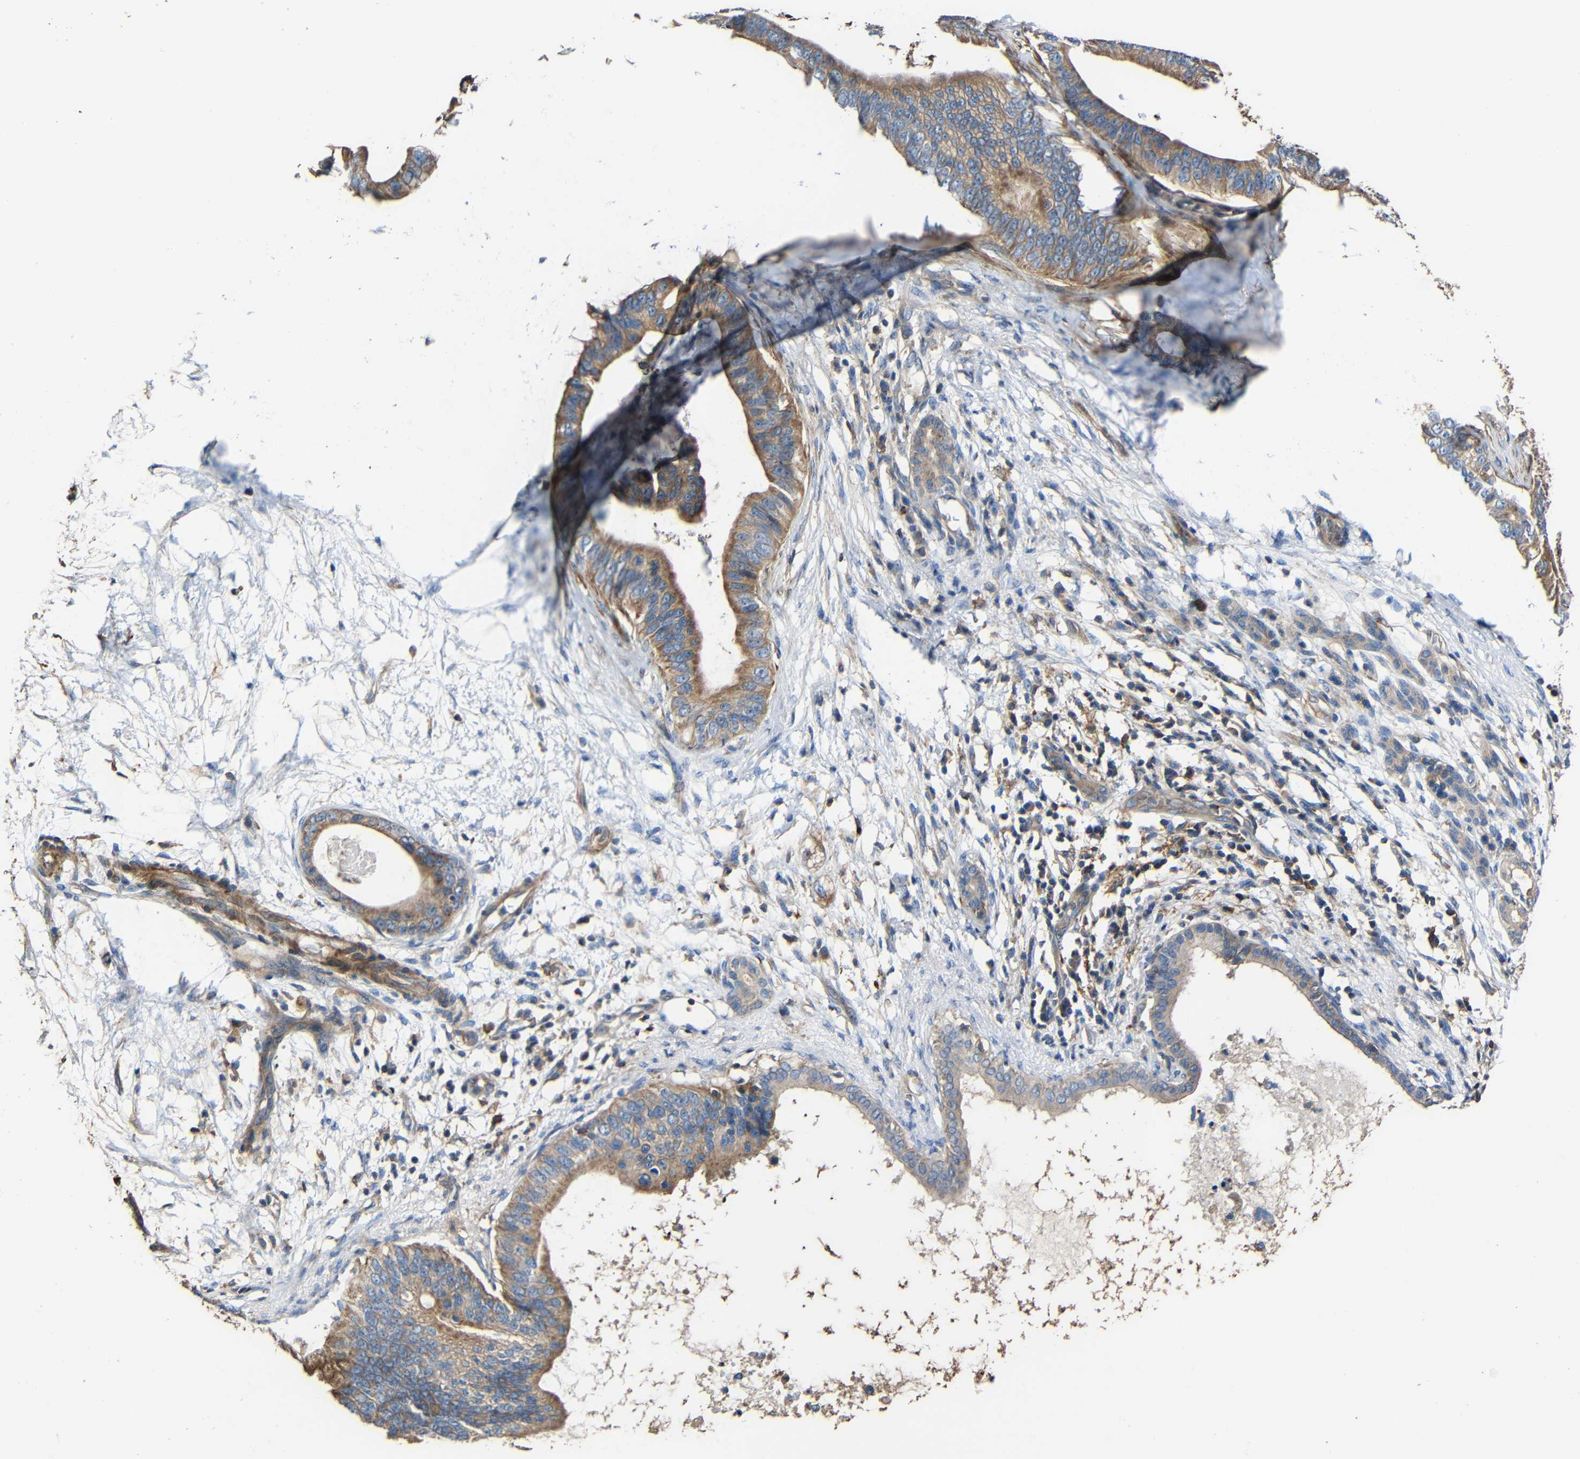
{"staining": {"intensity": "moderate", "quantity": ">75%", "location": "cytoplasmic/membranous"}, "tissue": "pancreatic cancer", "cell_type": "Tumor cells", "image_type": "cancer", "snomed": [{"axis": "morphology", "description": "Adenocarcinoma, NOS"}, {"axis": "topography", "description": "Pancreas"}], "caption": "Pancreatic cancer (adenocarcinoma) tissue displays moderate cytoplasmic/membranous expression in approximately >75% of tumor cells (DAB IHC with brightfield microscopy, high magnification).", "gene": "RHOT2", "patient": {"sex": "male", "age": 77}}